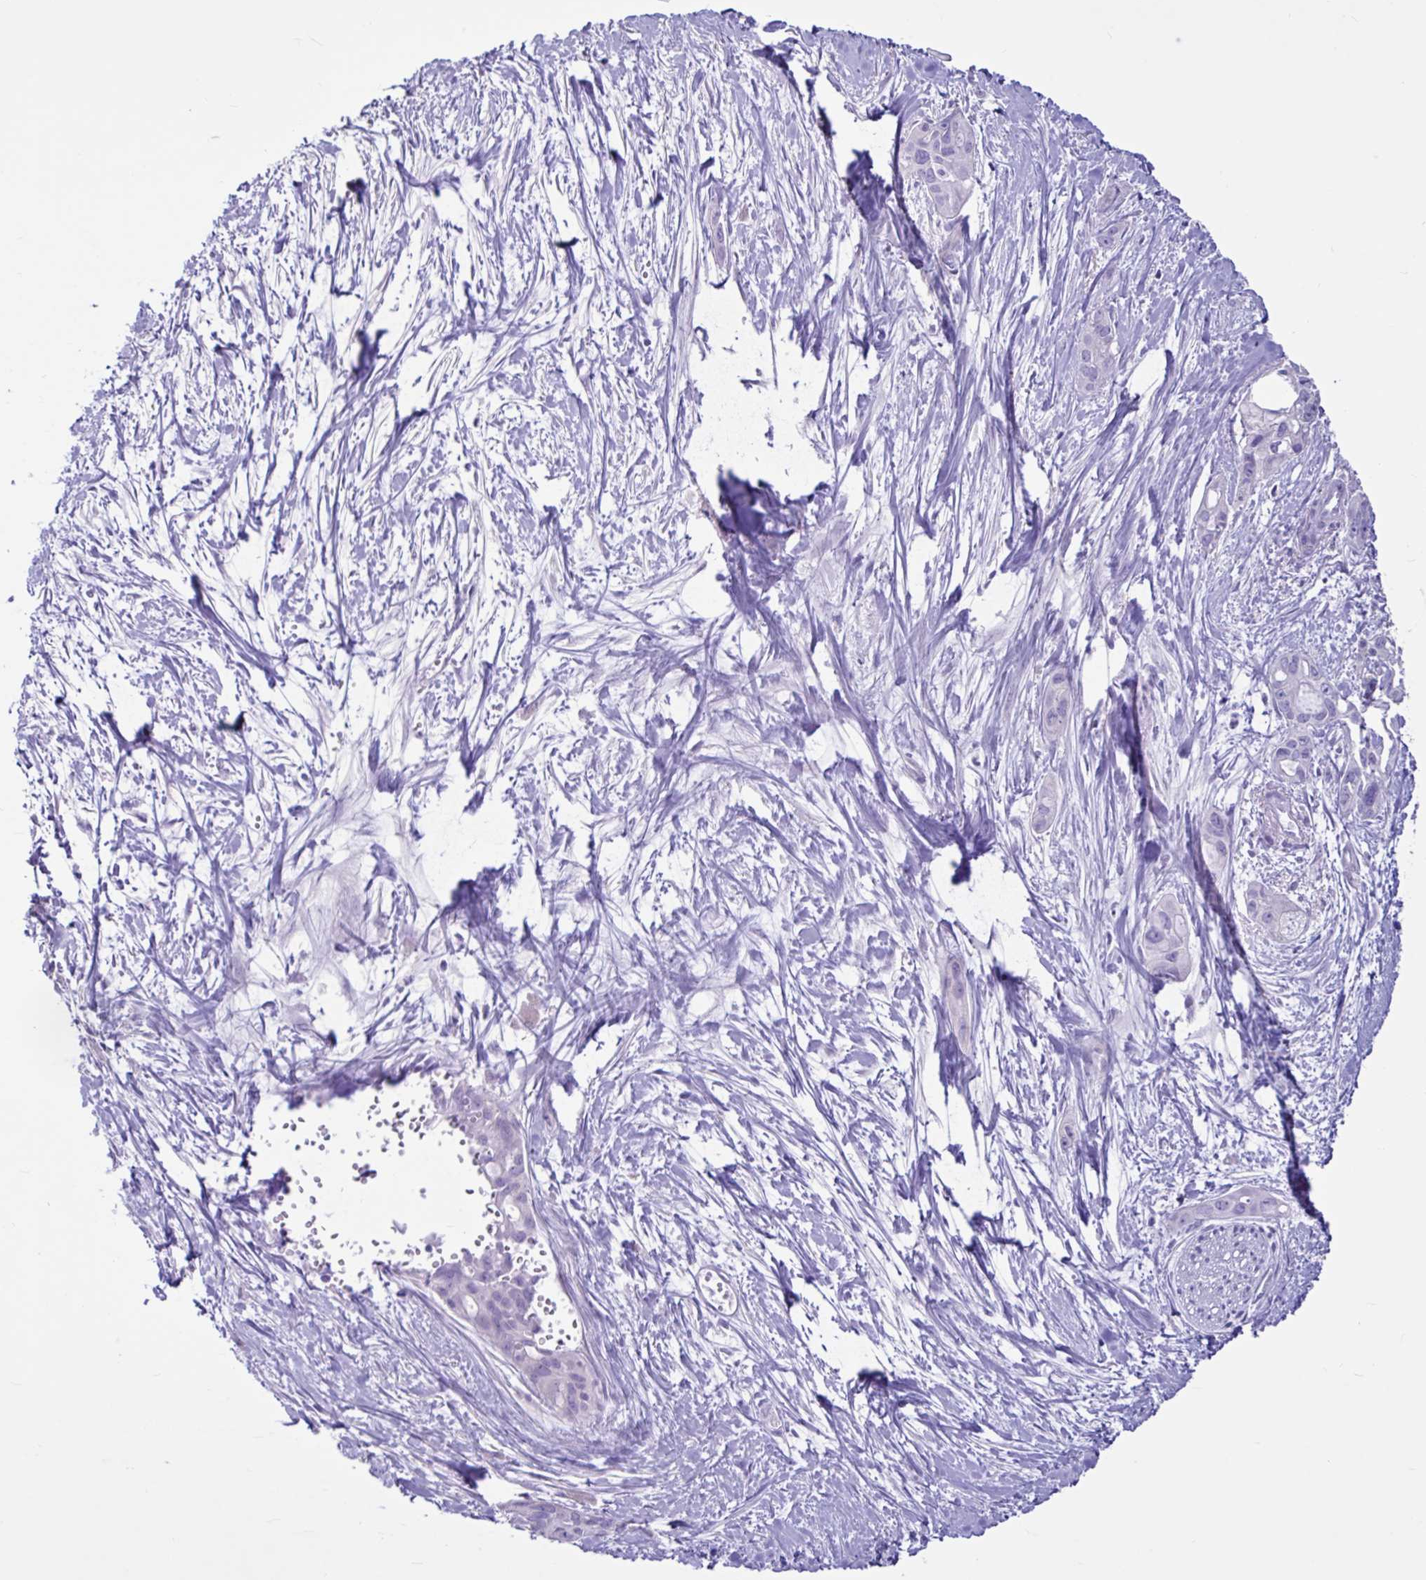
{"staining": {"intensity": "negative", "quantity": "none", "location": "none"}, "tissue": "pancreatic cancer", "cell_type": "Tumor cells", "image_type": "cancer", "snomed": [{"axis": "morphology", "description": "Adenocarcinoma, NOS"}, {"axis": "topography", "description": "Pancreas"}], "caption": "DAB immunohistochemical staining of adenocarcinoma (pancreatic) reveals no significant expression in tumor cells. Nuclei are stained in blue.", "gene": "CYP19A1", "patient": {"sex": "female", "age": 50}}